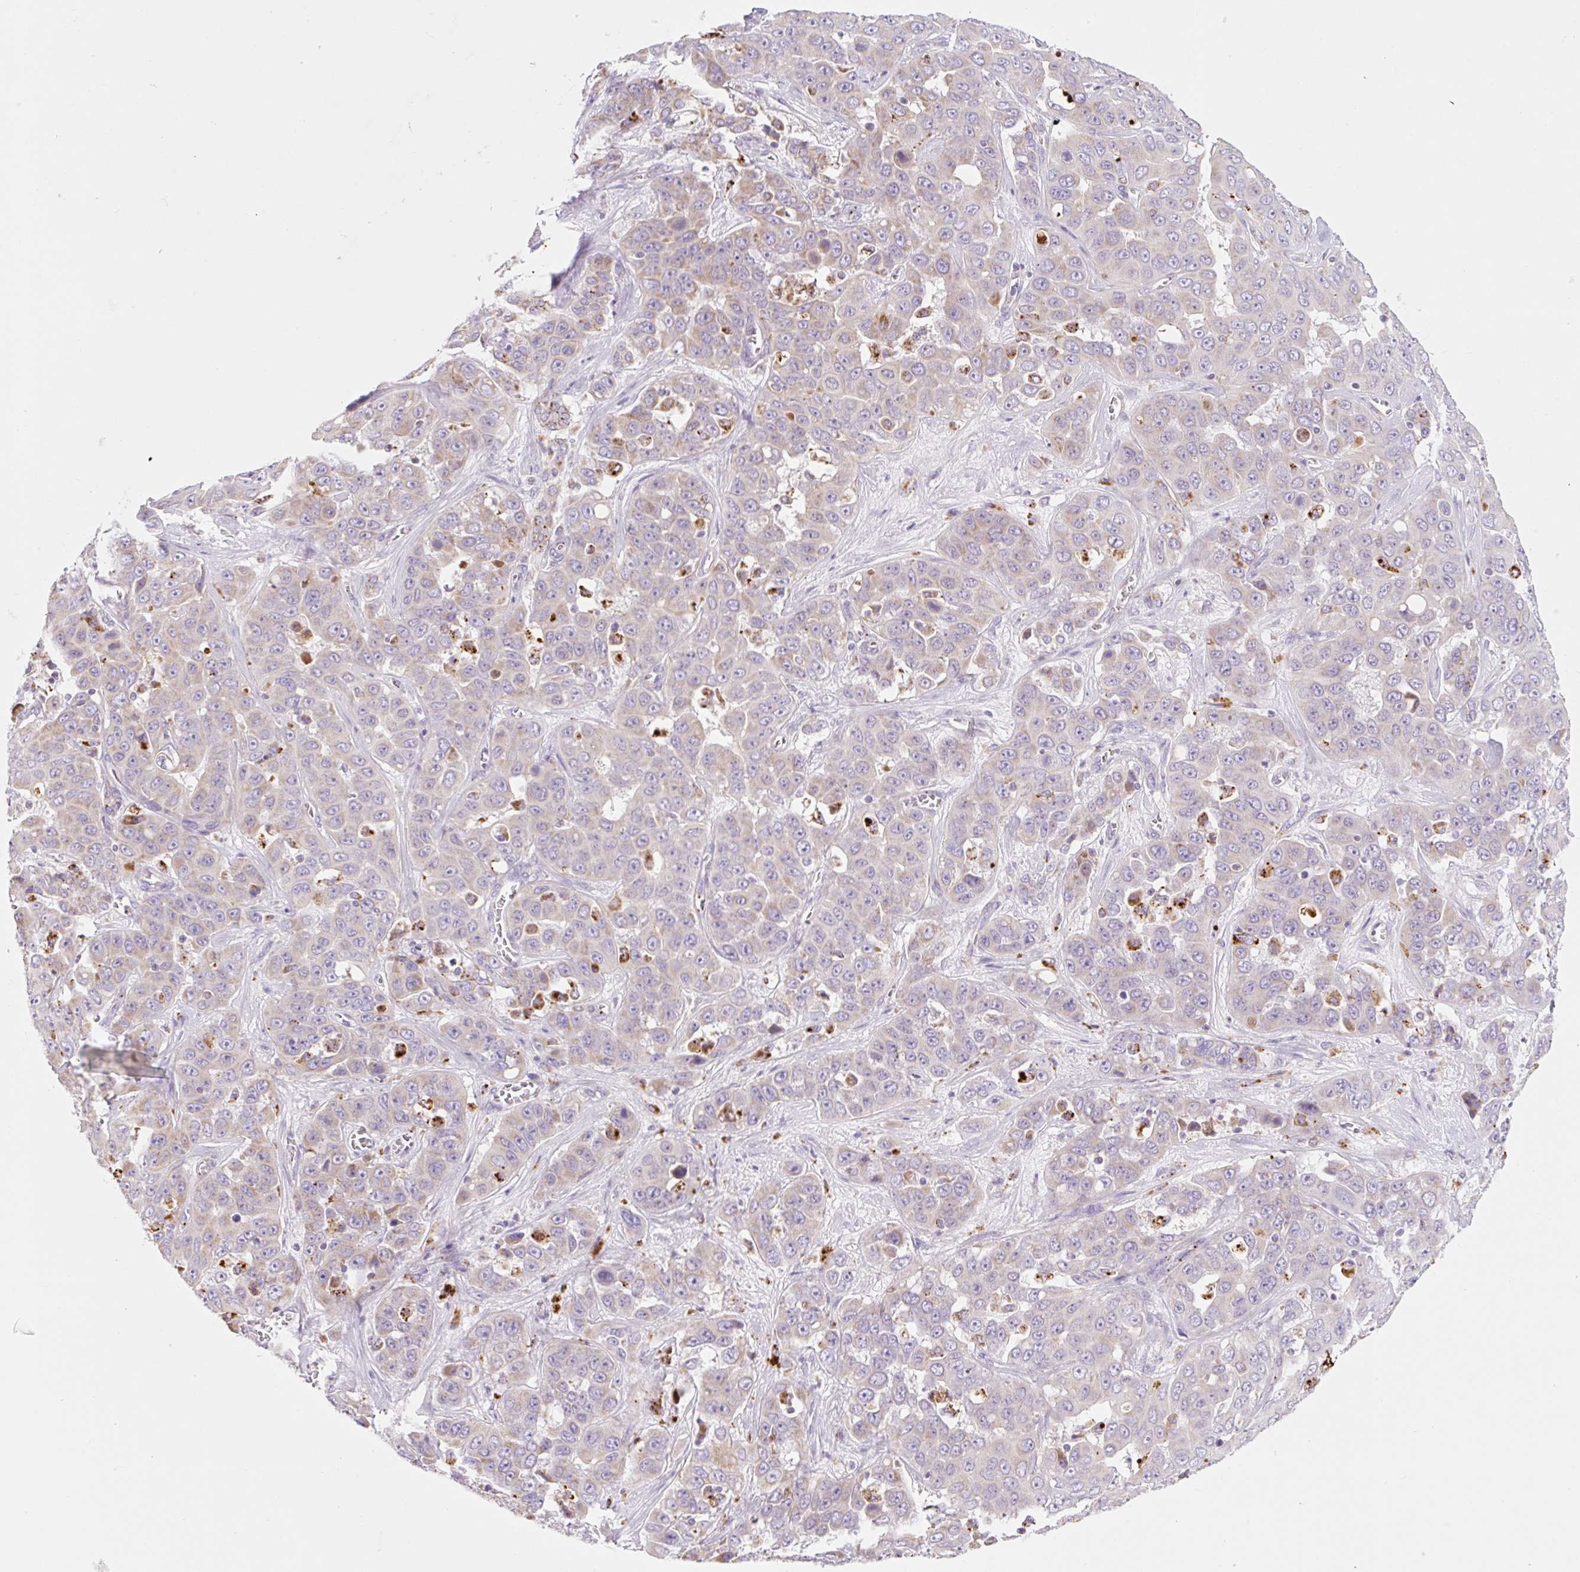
{"staining": {"intensity": "weak", "quantity": "25%-75%", "location": "cytoplasmic/membranous"}, "tissue": "liver cancer", "cell_type": "Tumor cells", "image_type": "cancer", "snomed": [{"axis": "morphology", "description": "Cholangiocarcinoma"}, {"axis": "topography", "description": "Liver"}], "caption": "Liver cancer was stained to show a protein in brown. There is low levels of weak cytoplasmic/membranous positivity in about 25%-75% of tumor cells.", "gene": "CLEC3A", "patient": {"sex": "female", "age": 52}}